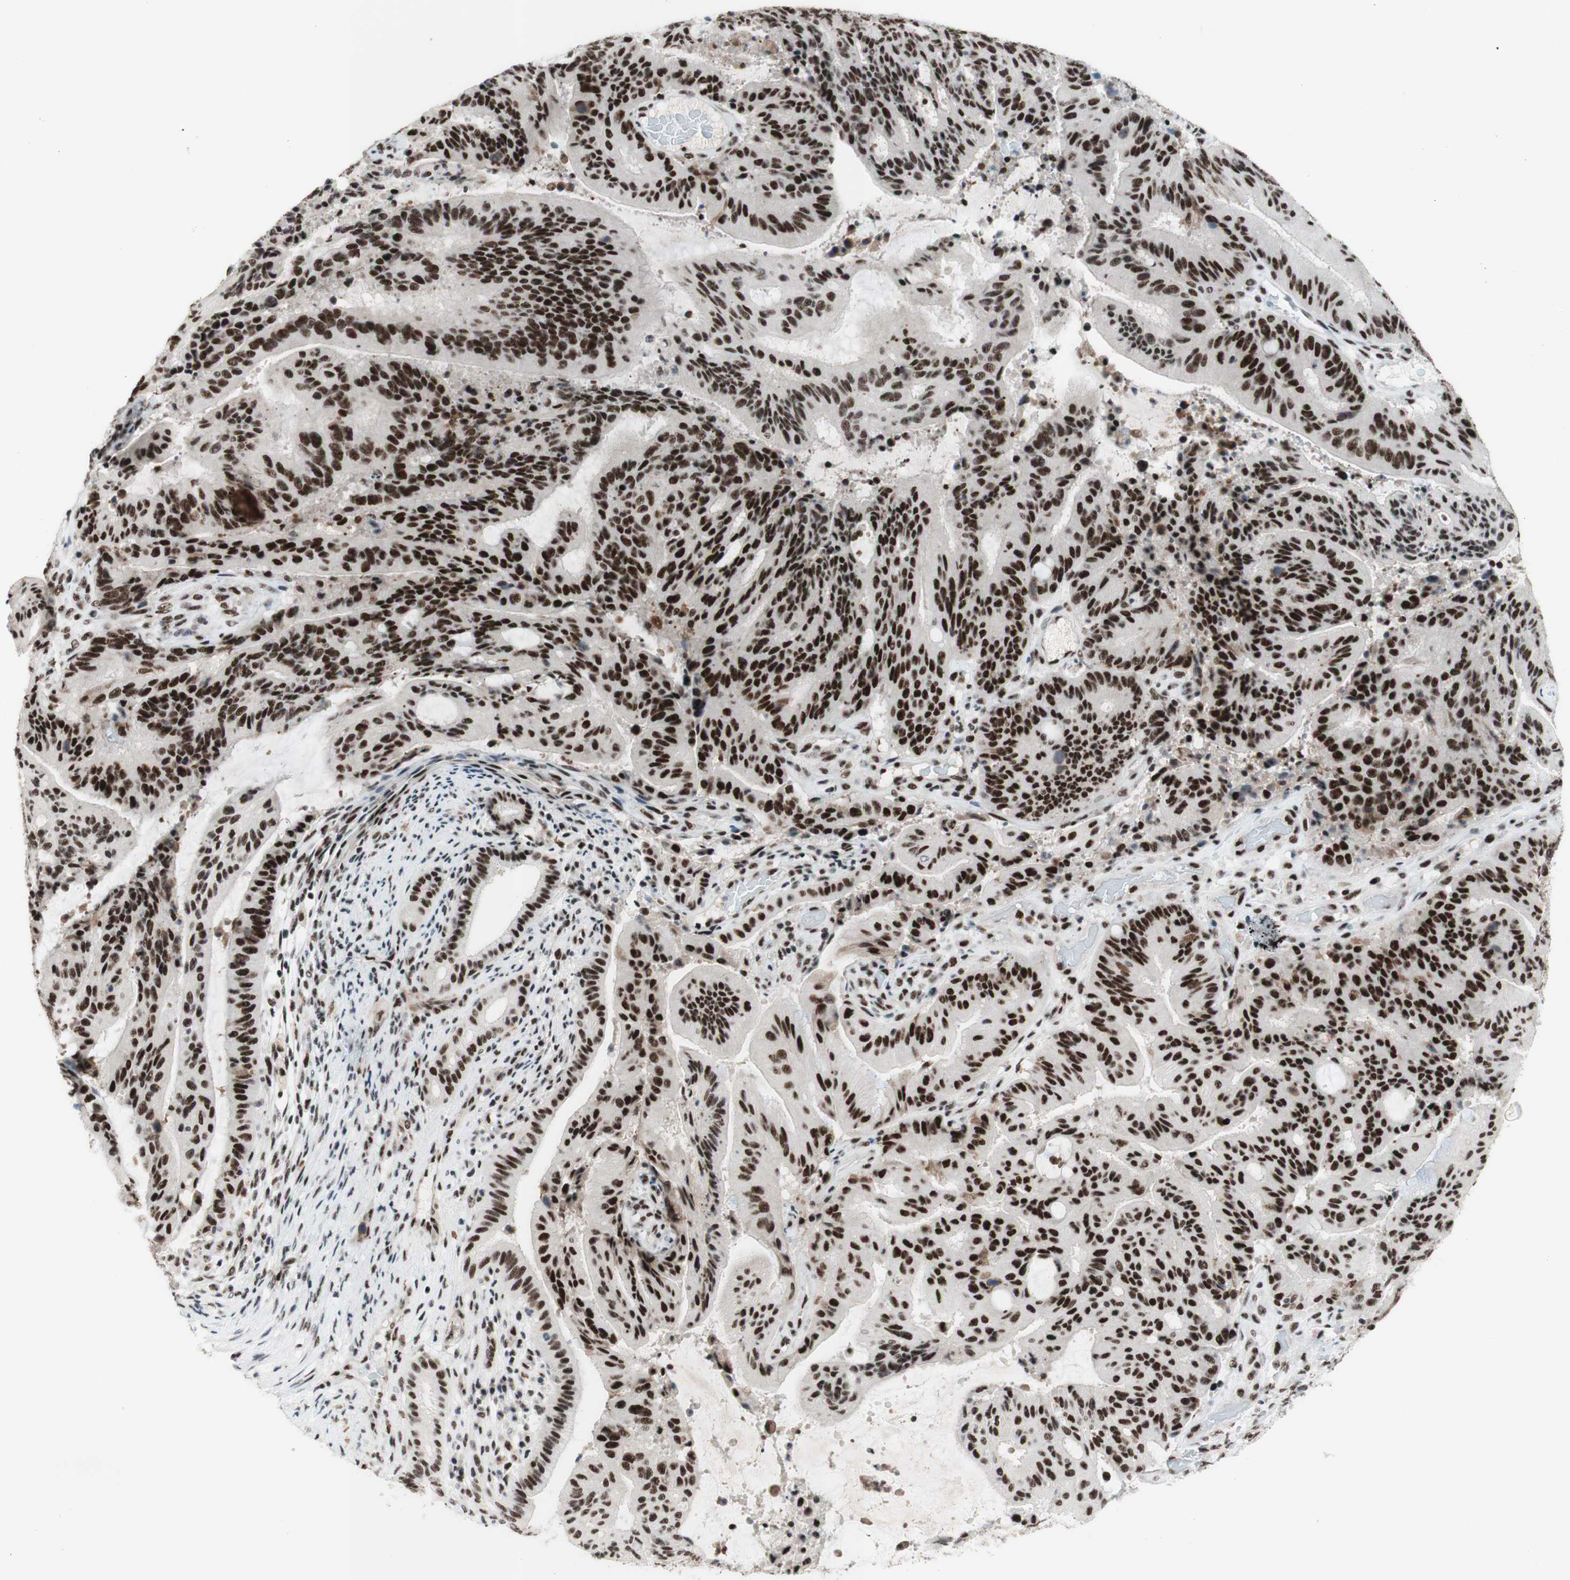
{"staining": {"intensity": "strong", "quantity": ">75%", "location": "nuclear"}, "tissue": "liver cancer", "cell_type": "Tumor cells", "image_type": "cancer", "snomed": [{"axis": "morphology", "description": "Cholangiocarcinoma"}, {"axis": "topography", "description": "Liver"}], "caption": "Immunohistochemistry histopathology image of neoplastic tissue: cholangiocarcinoma (liver) stained using IHC exhibits high levels of strong protein expression localized specifically in the nuclear of tumor cells, appearing as a nuclear brown color.", "gene": "PRPF19", "patient": {"sex": "female", "age": 73}}